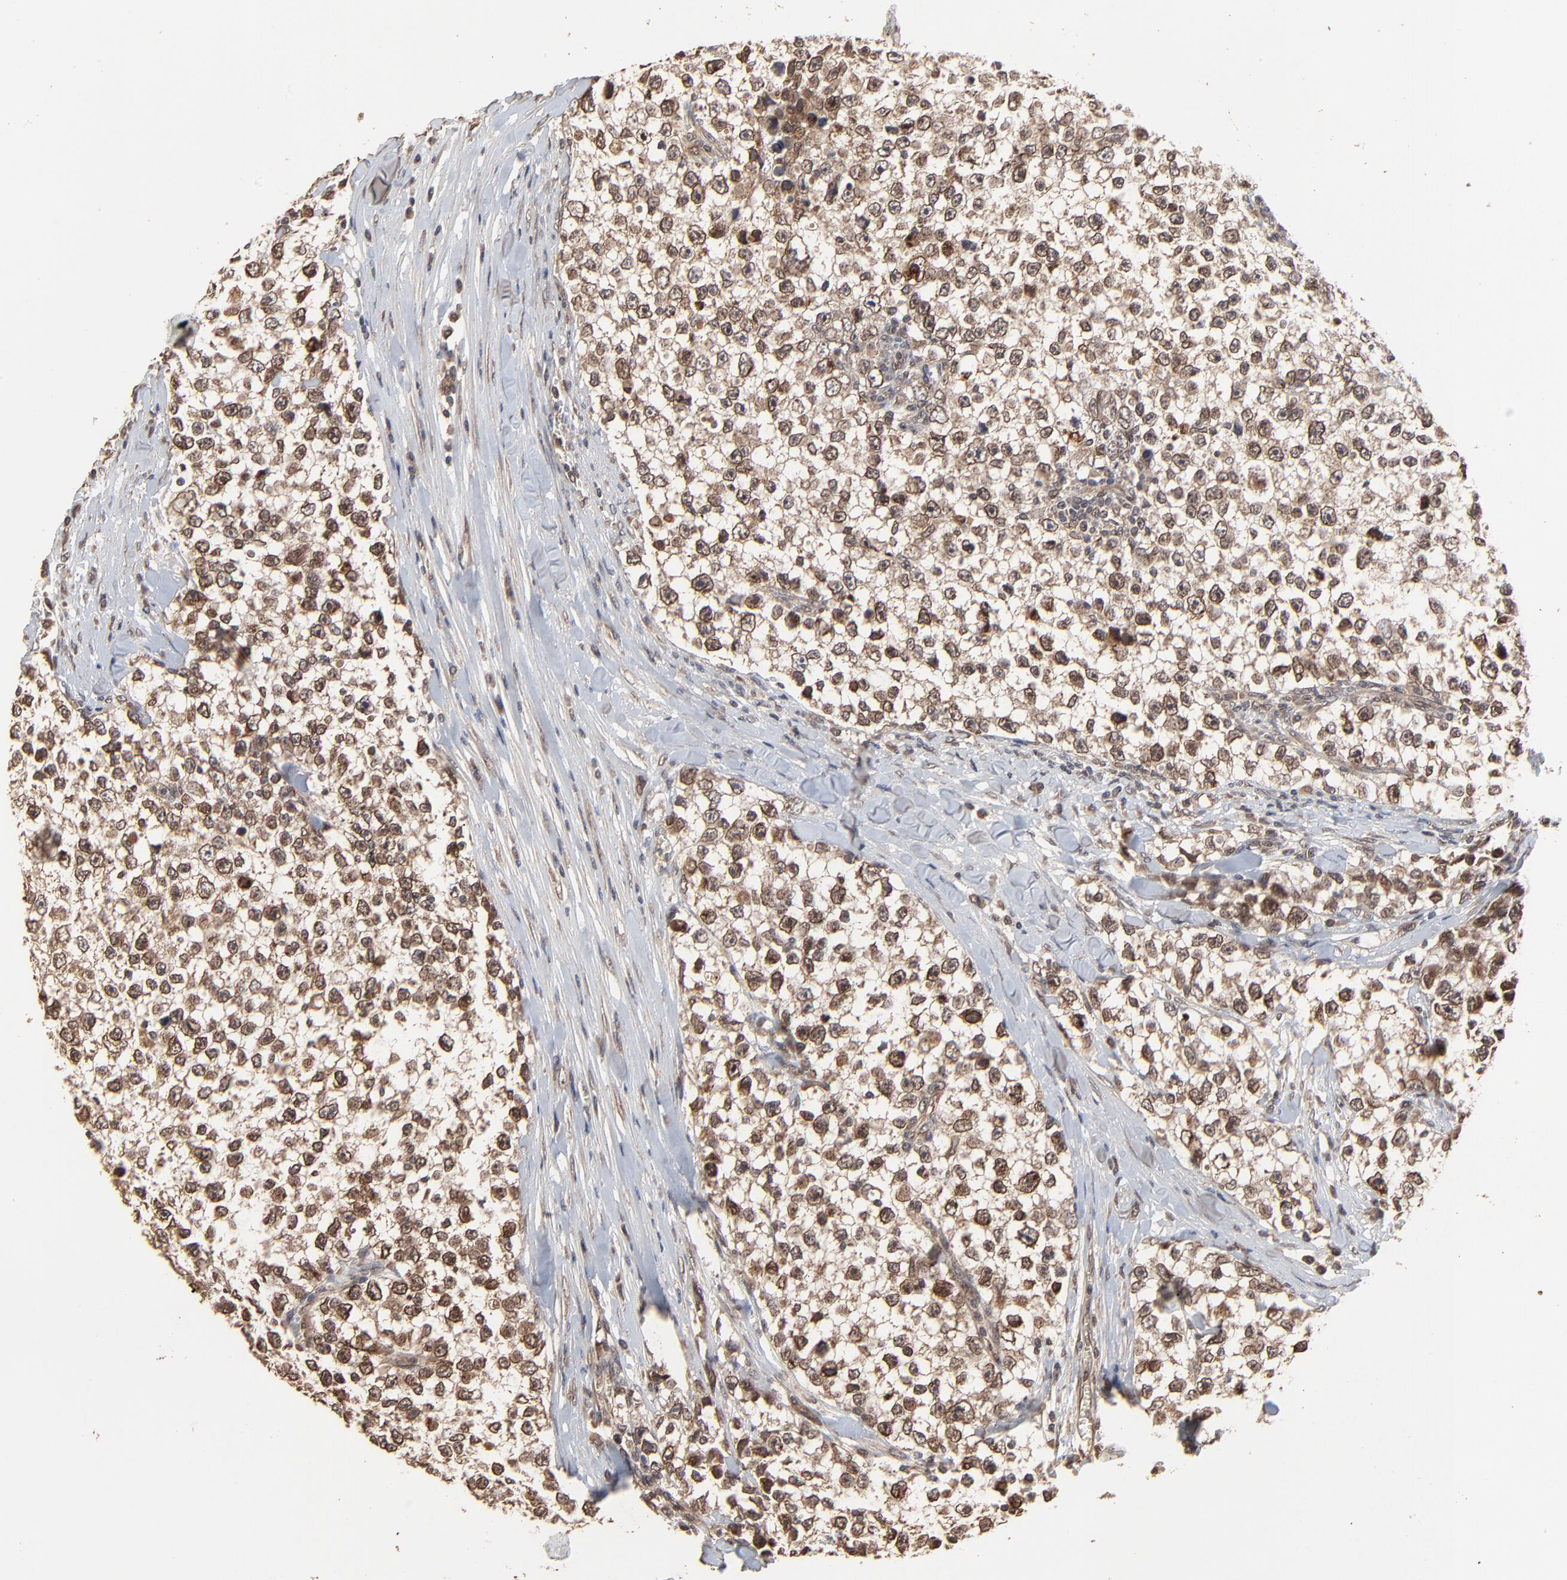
{"staining": {"intensity": "moderate", "quantity": ">75%", "location": "cytoplasmic/membranous,nuclear"}, "tissue": "testis cancer", "cell_type": "Tumor cells", "image_type": "cancer", "snomed": [{"axis": "morphology", "description": "Seminoma, NOS"}, {"axis": "morphology", "description": "Carcinoma, Embryonal, NOS"}, {"axis": "topography", "description": "Testis"}], "caption": "A medium amount of moderate cytoplasmic/membranous and nuclear expression is identified in approximately >75% of tumor cells in seminoma (testis) tissue.", "gene": "FAM227A", "patient": {"sex": "male", "age": 30}}